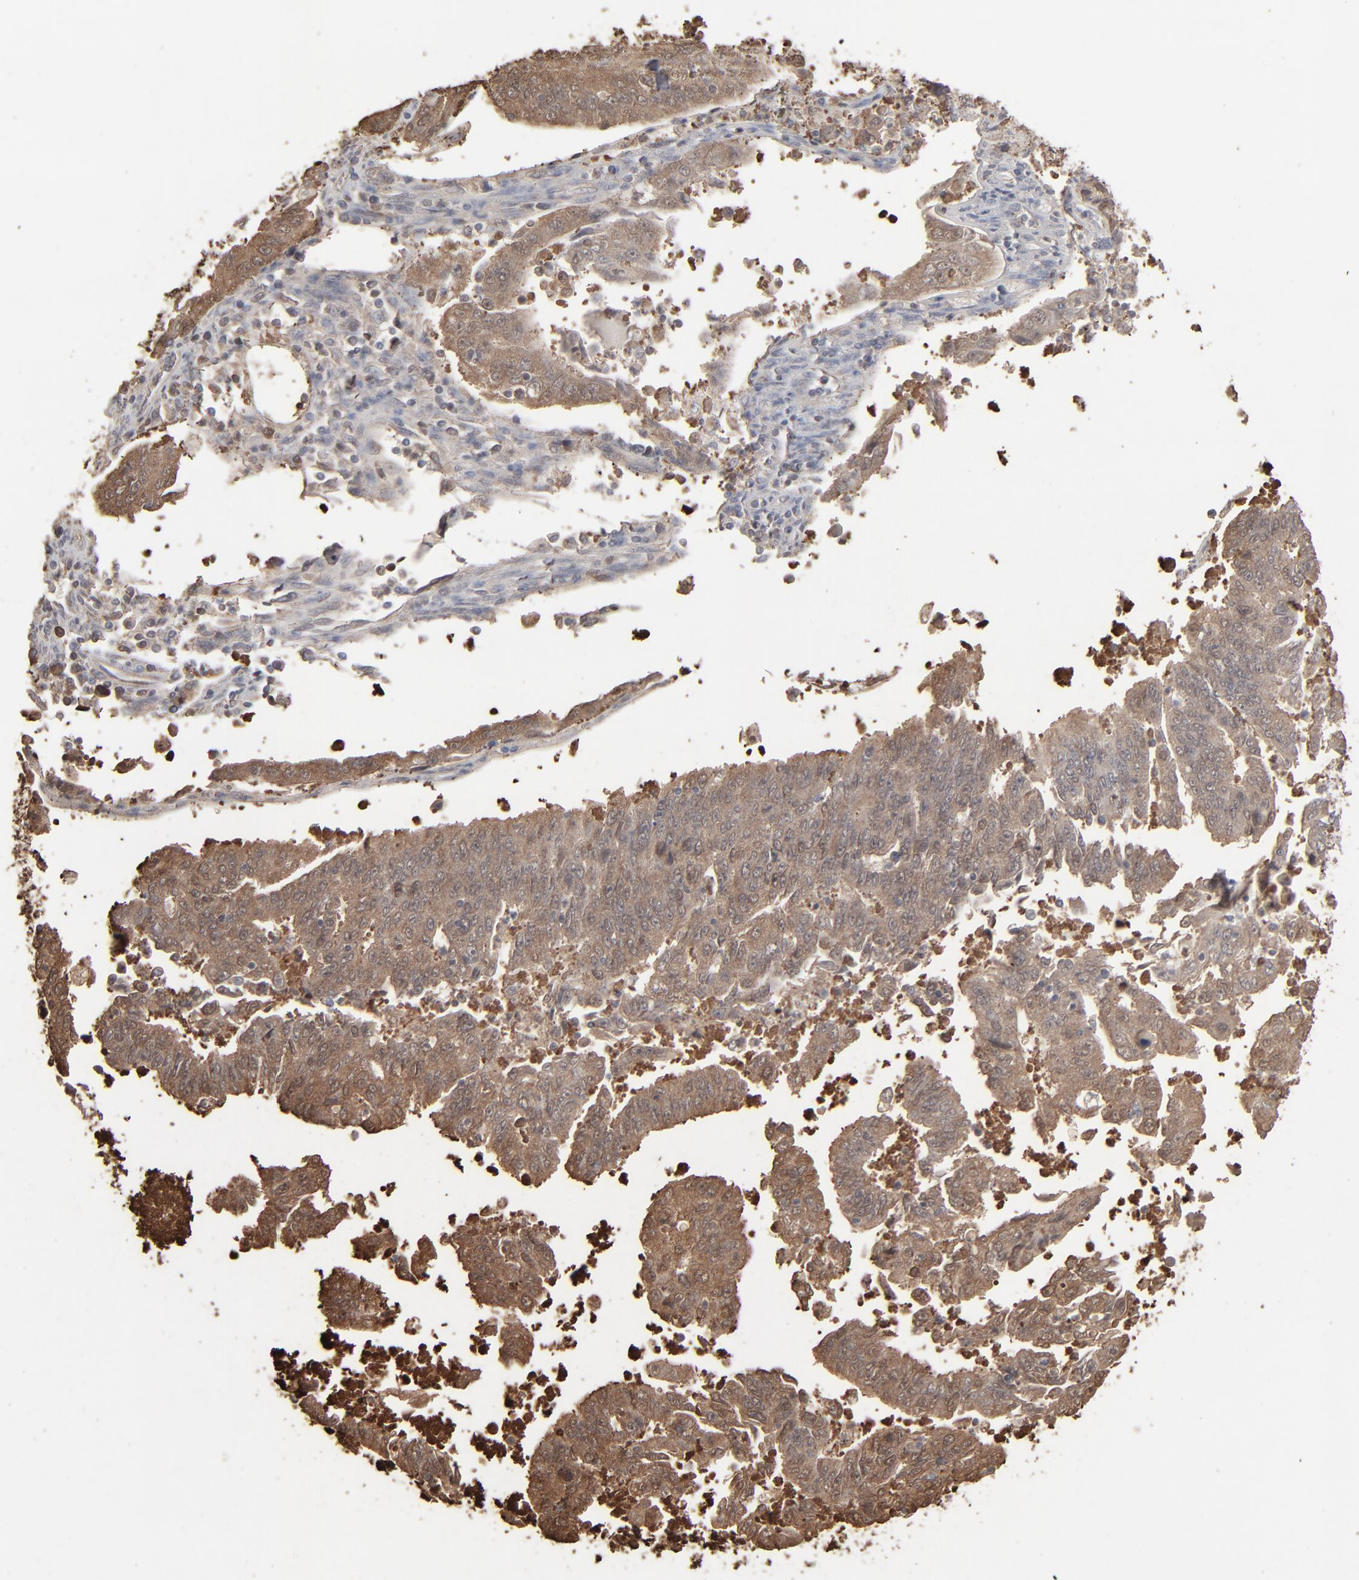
{"staining": {"intensity": "strong", "quantity": ">75%", "location": "cytoplasmic/membranous"}, "tissue": "endometrial cancer", "cell_type": "Tumor cells", "image_type": "cancer", "snomed": [{"axis": "morphology", "description": "Adenocarcinoma, NOS"}, {"axis": "topography", "description": "Endometrium"}], "caption": "Human endometrial cancer stained with a brown dye demonstrates strong cytoplasmic/membranous positive staining in approximately >75% of tumor cells.", "gene": "NME1-NME2", "patient": {"sex": "female", "age": 42}}